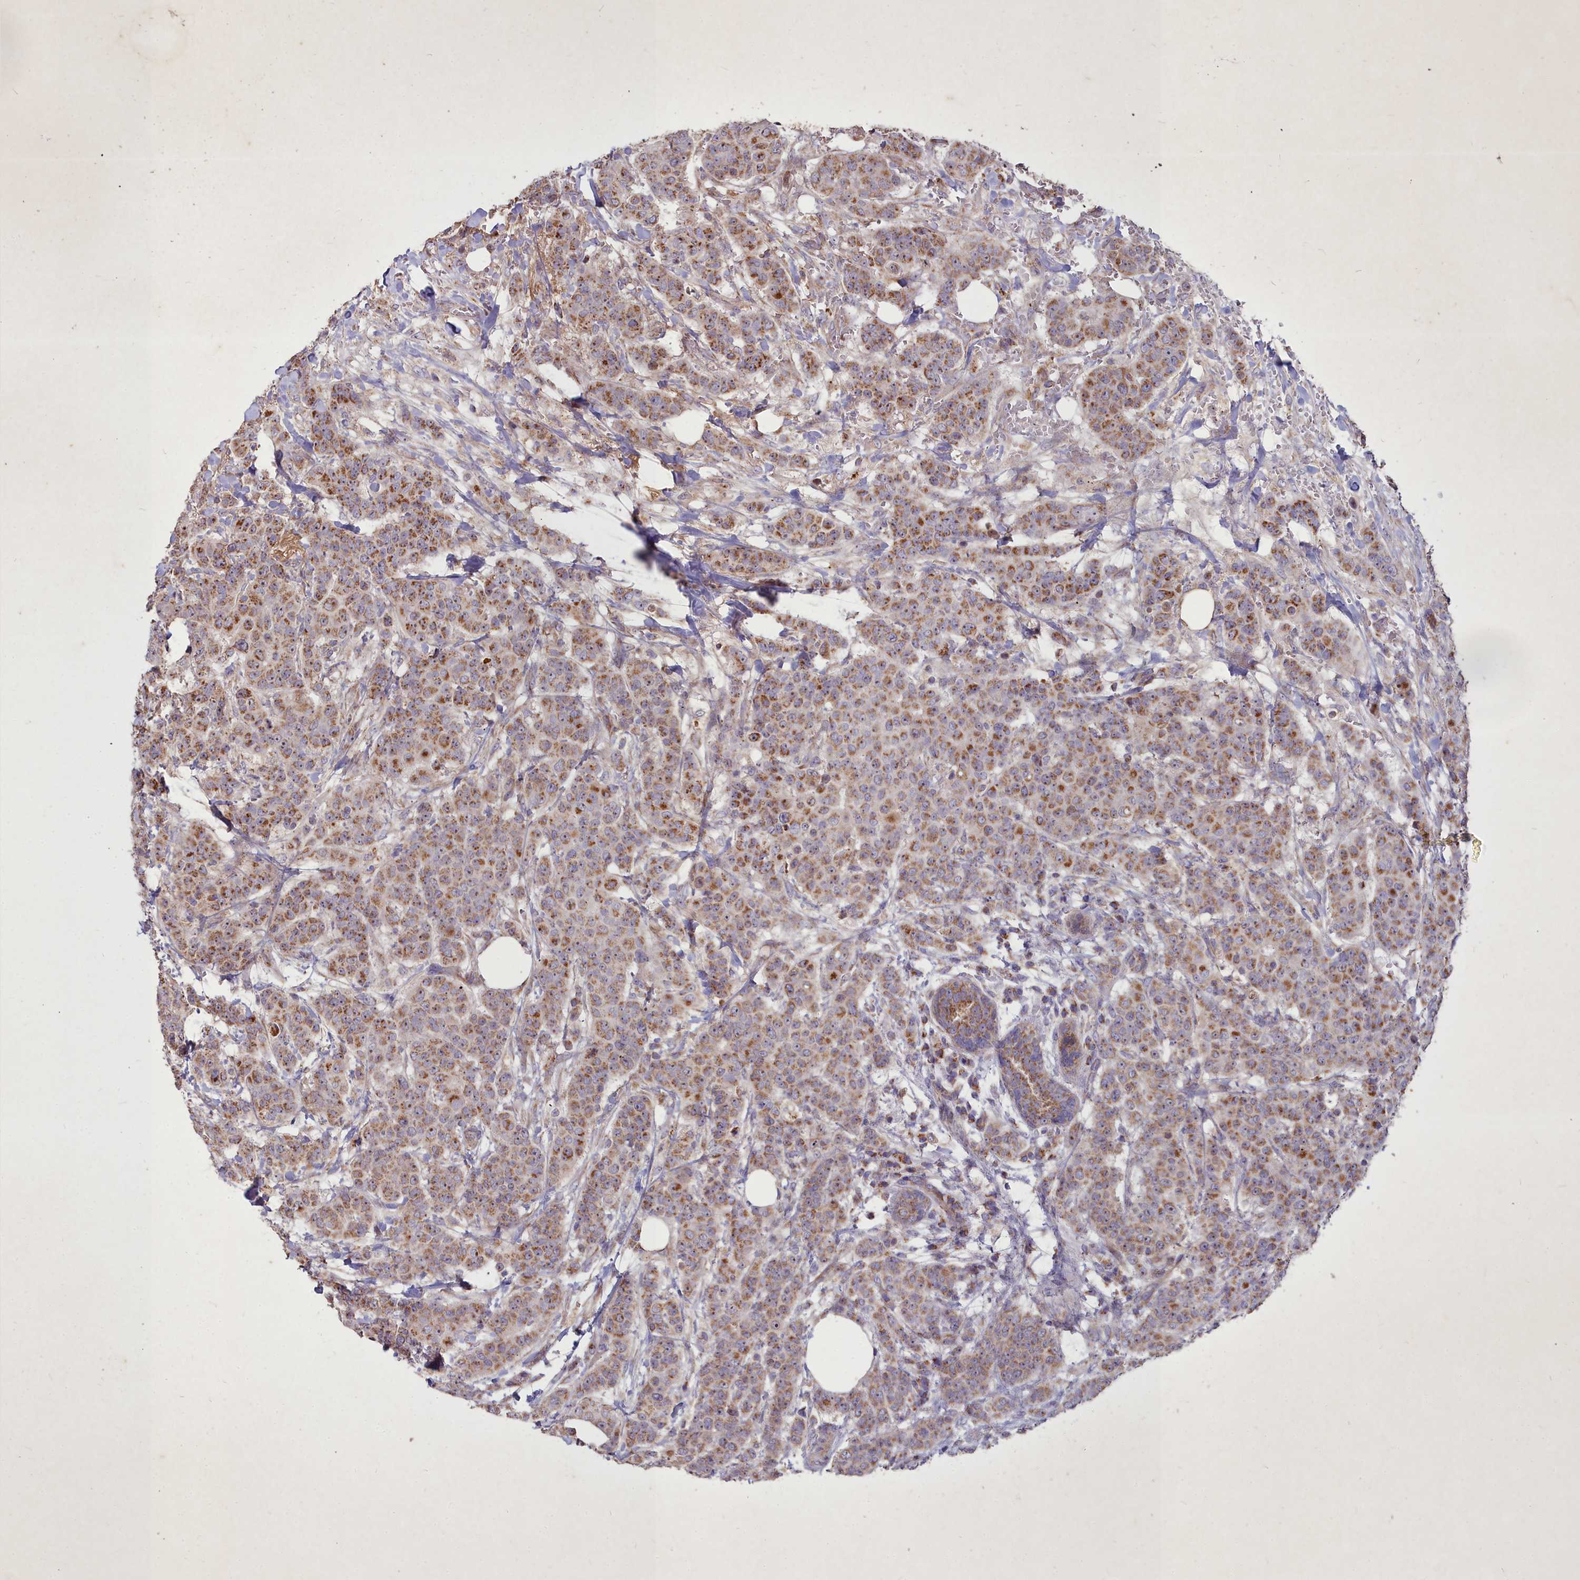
{"staining": {"intensity": "moderate", "quantity": ">75%", "location": "cytoplasmic/membranous"}, "tissue": "breast cancer", "cell_type": "Tumor cells", "image_type": "cancer", "snomed": [{"axis": "morphology", "description": "Duct carcinoma"}, {"axis": "topography", "description": "Breast"}], "caption": "Protein expression analysis of breast infiltrating ductal carcinoma reveals moderate cytoplasmic/membranous expression in approximately >75% of tumor cells. (DAB IHC with brightfield microscopy, high magnification).", "gene": "COX11", "patient": {"sex": "female", "age": 40}}